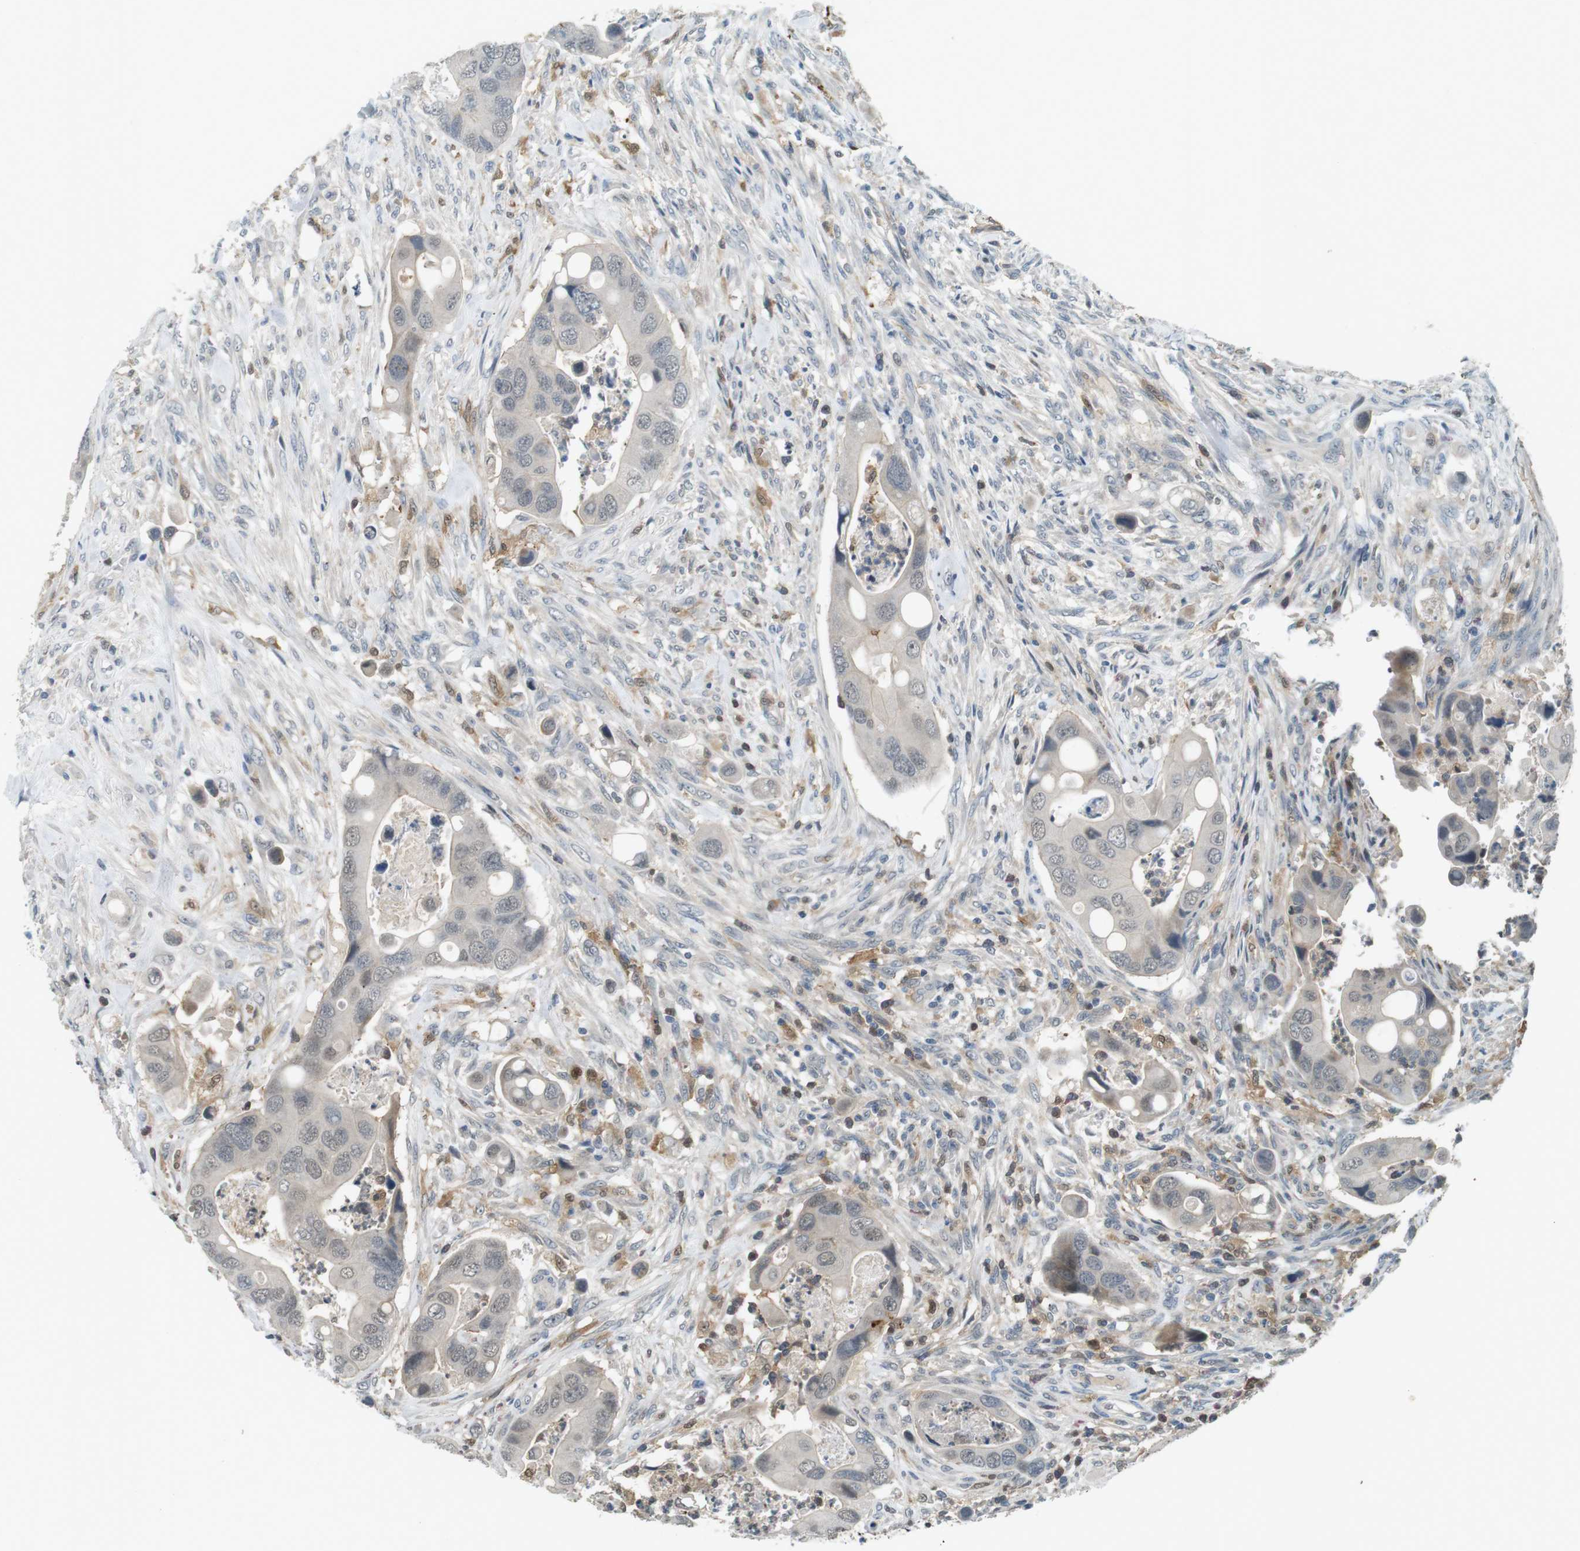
{"staining": {"intensity": "weak", "quantity": "<25%", "location": "nuclear"}, "tissue": "colorectal cancer", "cell_type": "Tumor cells", "image_type": "cancer", "snomed": [{"axis": "morphology", "description": "Adenocarcinoma, NOS"}, {"axis": "topography", "description": "Rectum"}], "caption": "Immunohistochemical staining of colorectal cancer (adenocarcinoma) reveals no significant positivity in tumor cells.", "gene": "CDK14", "patient": {"sex": "female", "age": 57}}